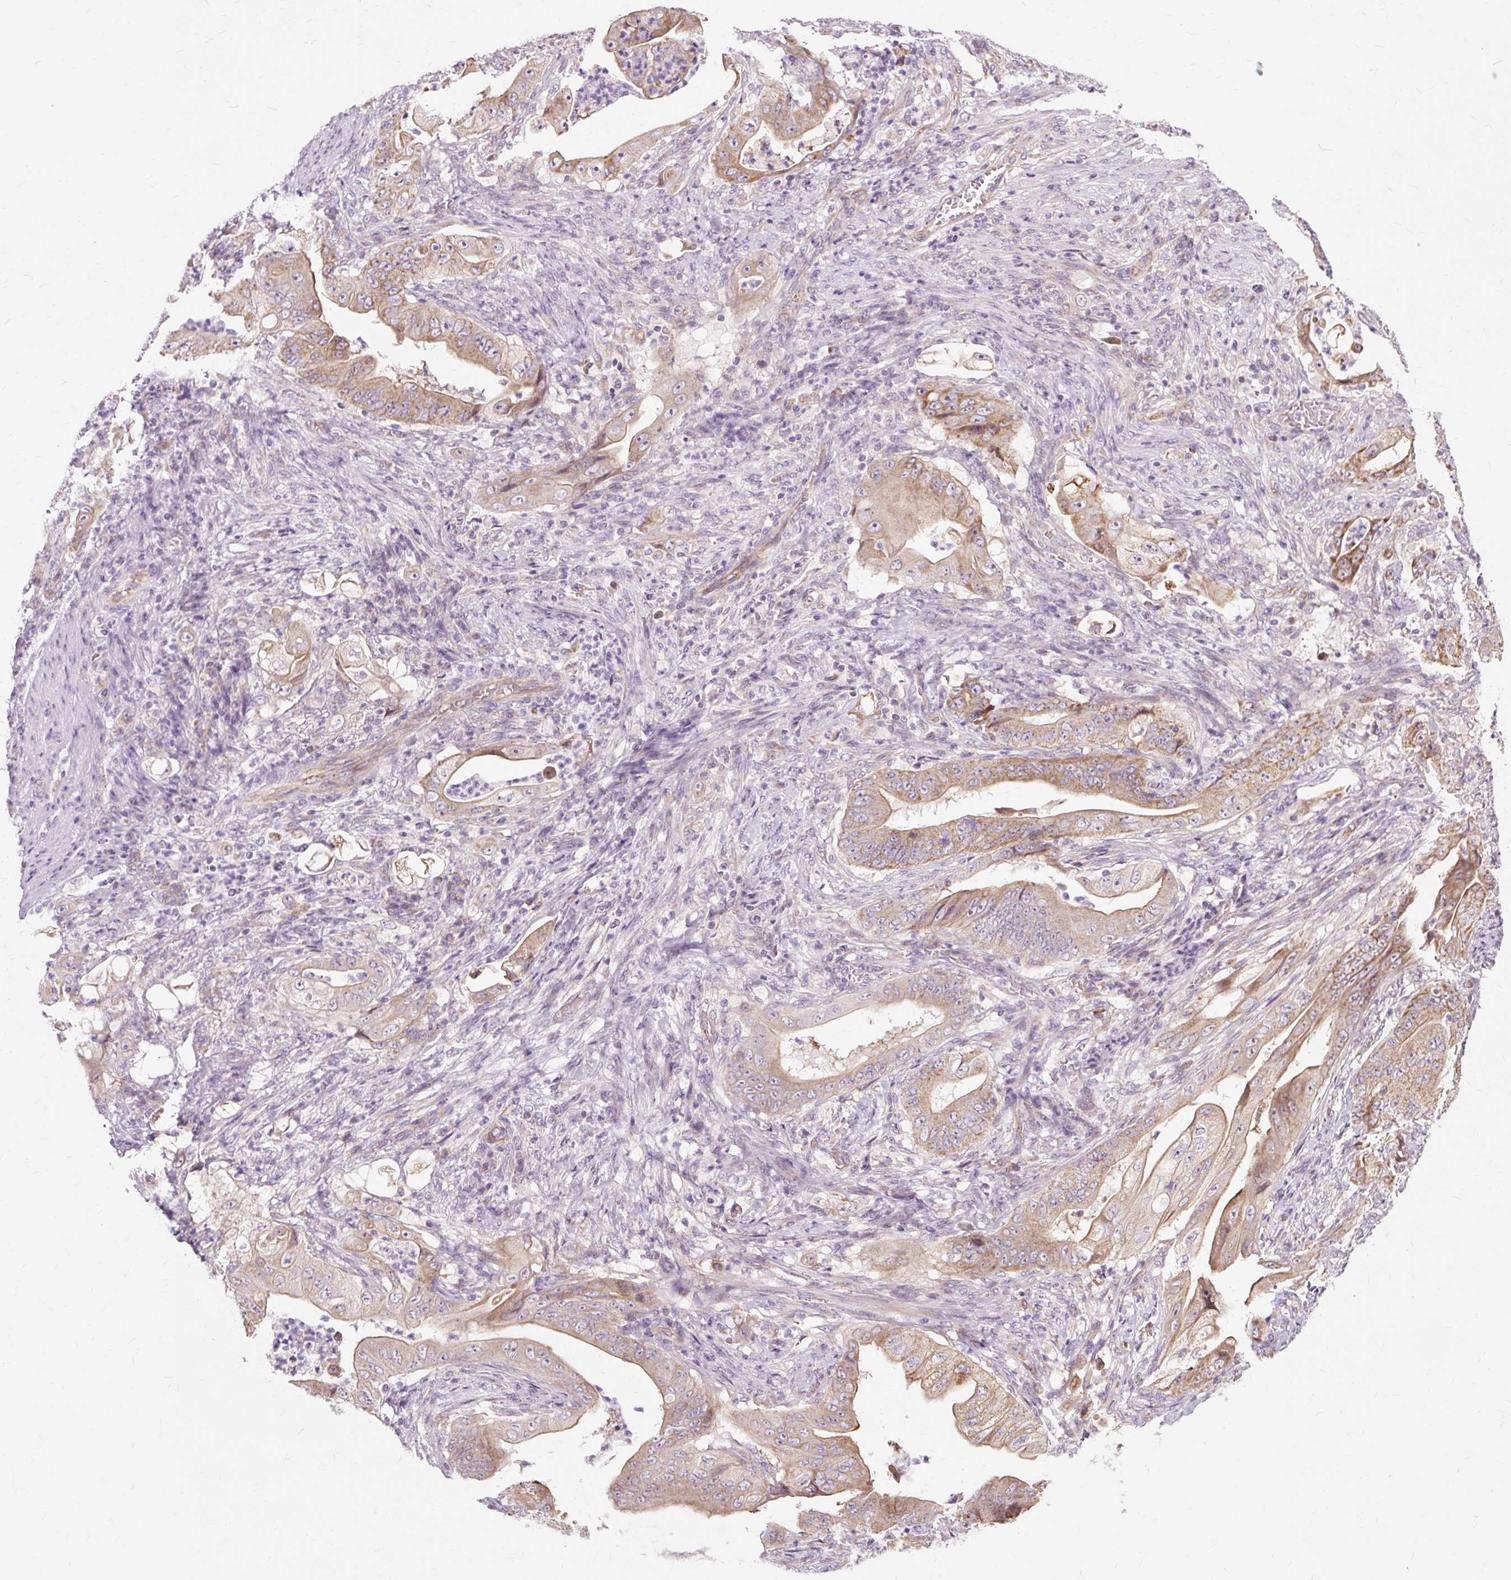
{"staining": {"intensity": "moderate", "quantity": ">75%", "location": "cytoplasmic/membranous"}, "tissue": "stomach cancer", "cell_type": "Tumor cells", "image_type": "cancer", "snomed": [{"axis": "morphology", "description": "Adenocarcinoma, NOS"}, {"axis": "topography", "description": "Stomach"}], "caption": "Moderate cytoplasmic/membranous protein positivity is seen in approximately >75% of tumor cells in stomach cancer (adenocarcinoma).", "gene": "PDZD2", "patient": {"sex": "female", "age": 73}}